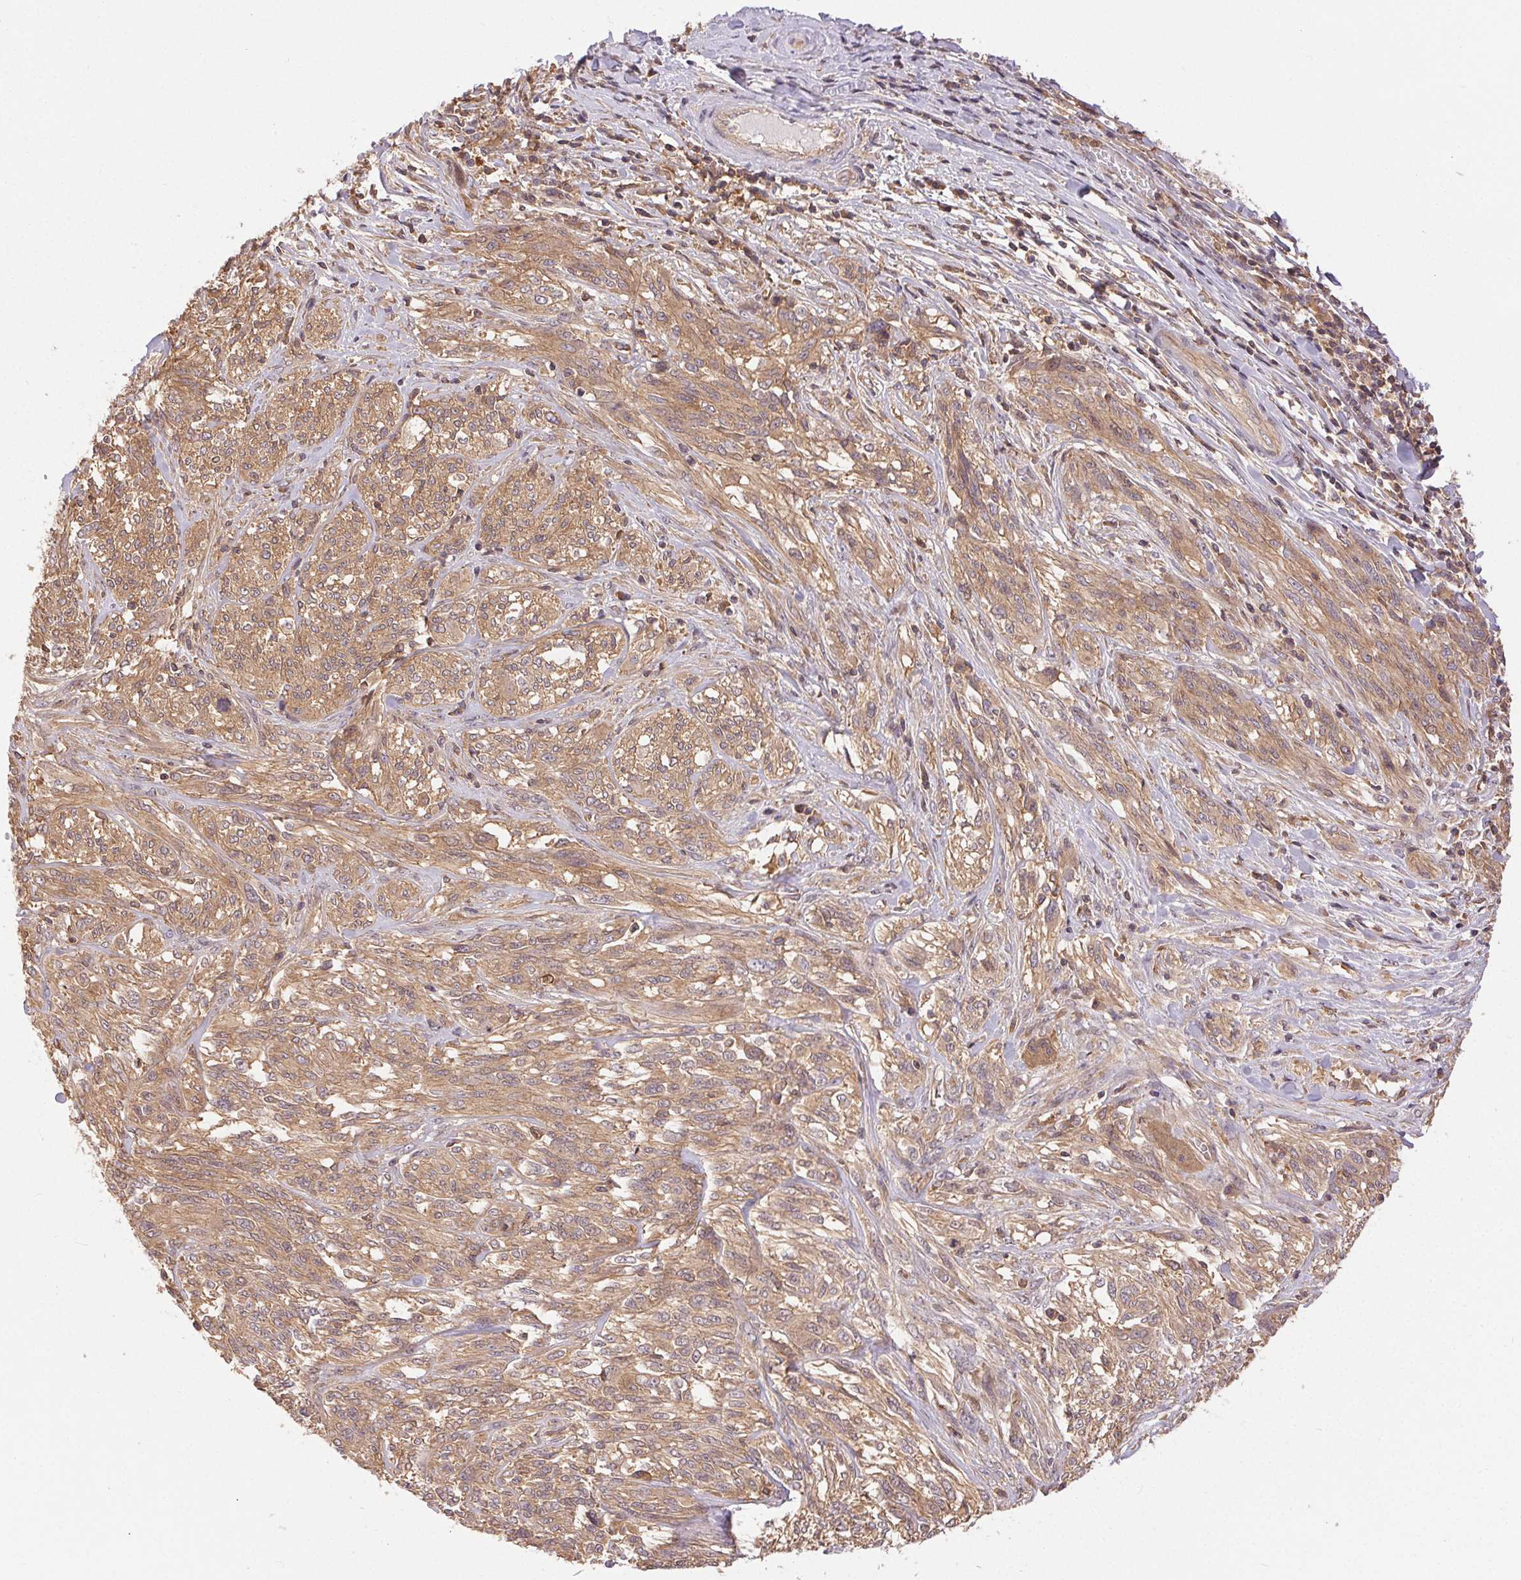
{"staining": {"intensity": "moderate", "quantity": ">75%", "location": "cytoplasmic/membranous"}, "tissue": "melanoma", "cell_type": "Tumor cells", "image_type": "cancer", "snomed": [{"axis": "morphology", "description": "Malignant melanoma, NOS"}, {"axis": "topography", "description": "Skin"}], "caption": "Melanoma stained with immunohistochemistry (IHC) displays moderate cytoplasmic/membranous expression in about >75% of tumor cells.", "gene": "GDI2", "patient": {"sex": "female", "age": 91}}